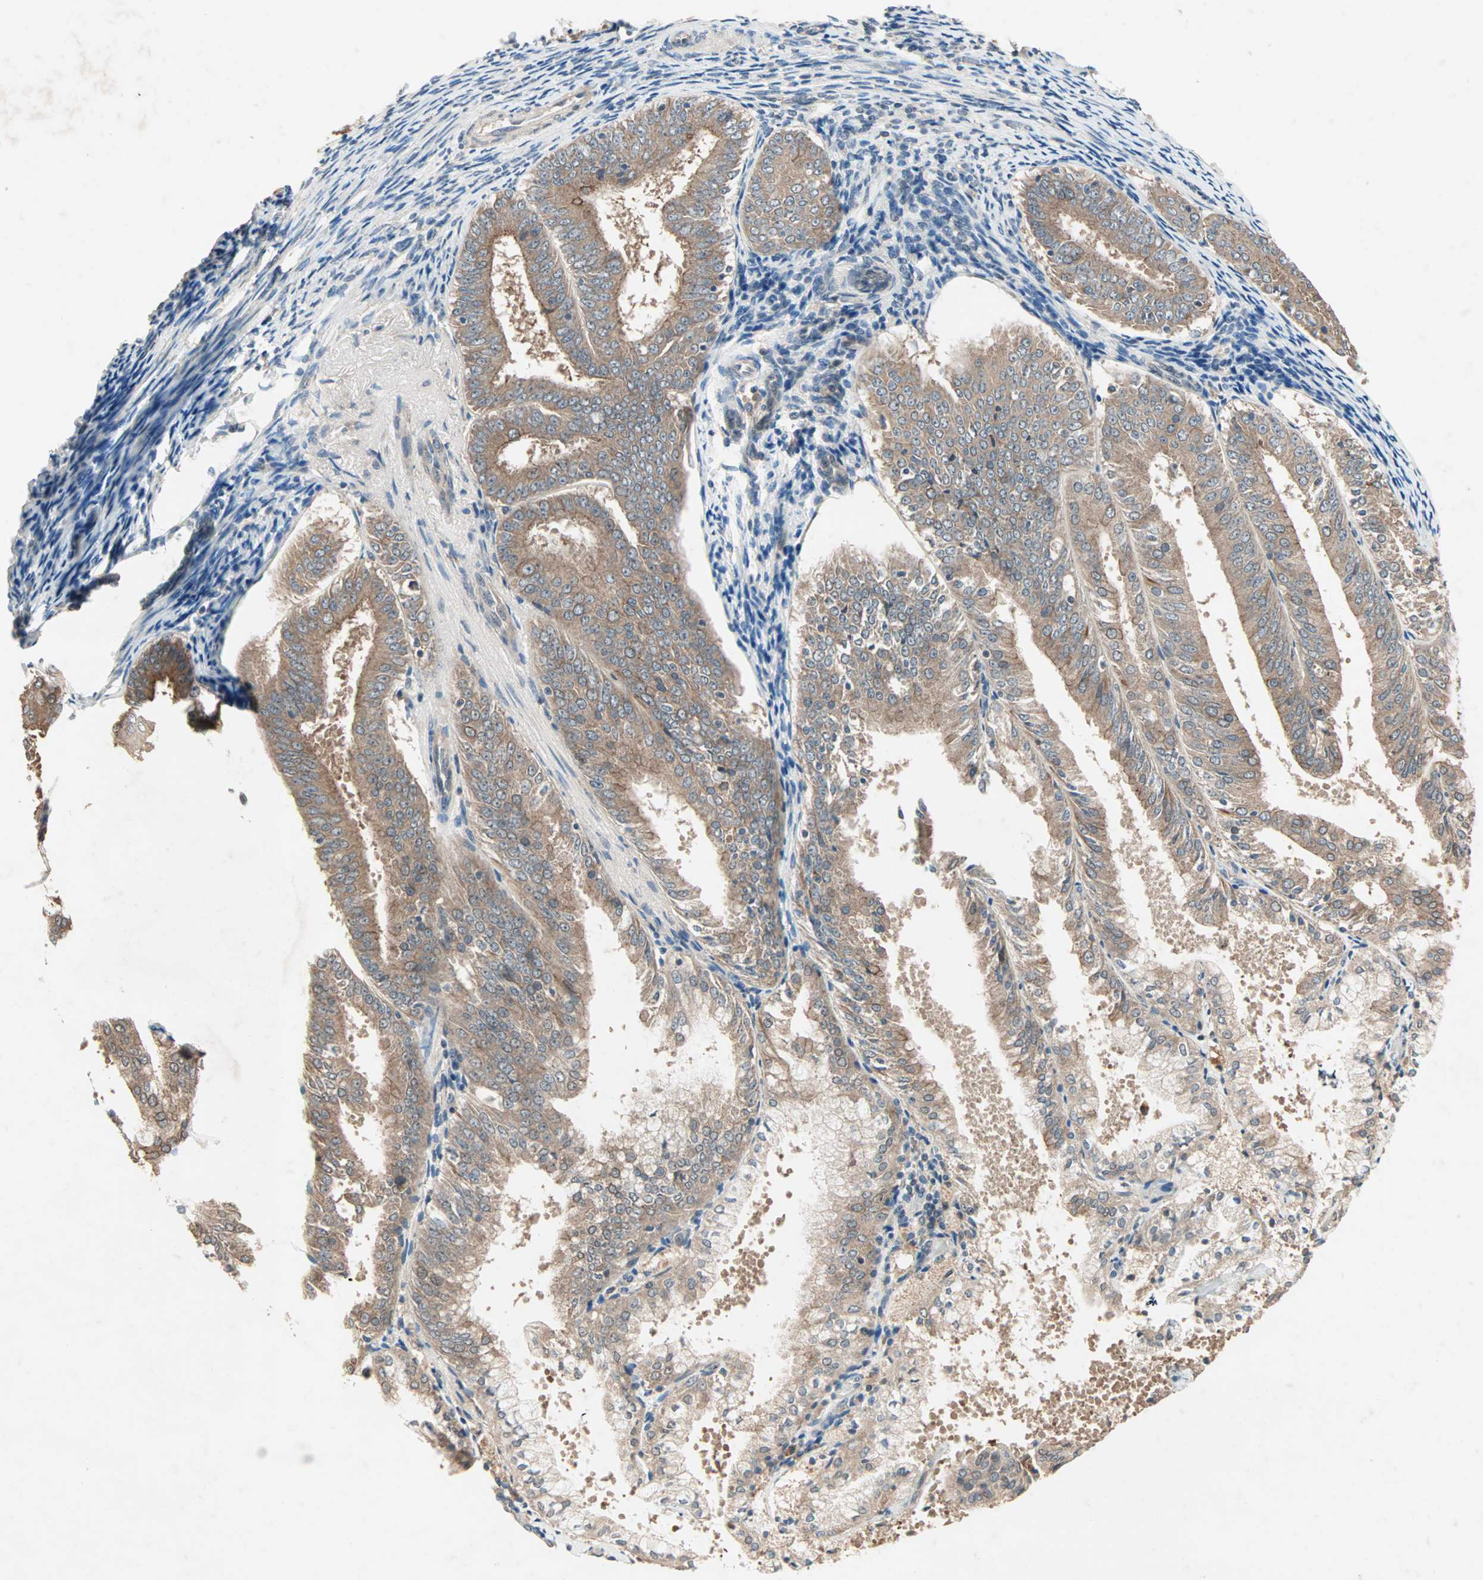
{"staining": {"intensity": "moderate", "quantity": ">75%", "location": "cytoplasmic/membranous"}, "tissue": "endometrial cancer", "cell_type": "Tumor cells", "image_type": "cancer", "snomed": [{"axis": "morphology", "description": "Adenocarcinoma, NOS"}, {"axis": "topography", "description": "Endometrium"}], "caption": "Tumor cells show medium levels of moderate cytoplasmic/membranous expression in approximately >75% of cells in adenocarcinoma (endometrial).", "gene": "TTF2", "patient": {"sex": "female", "age": 63}}